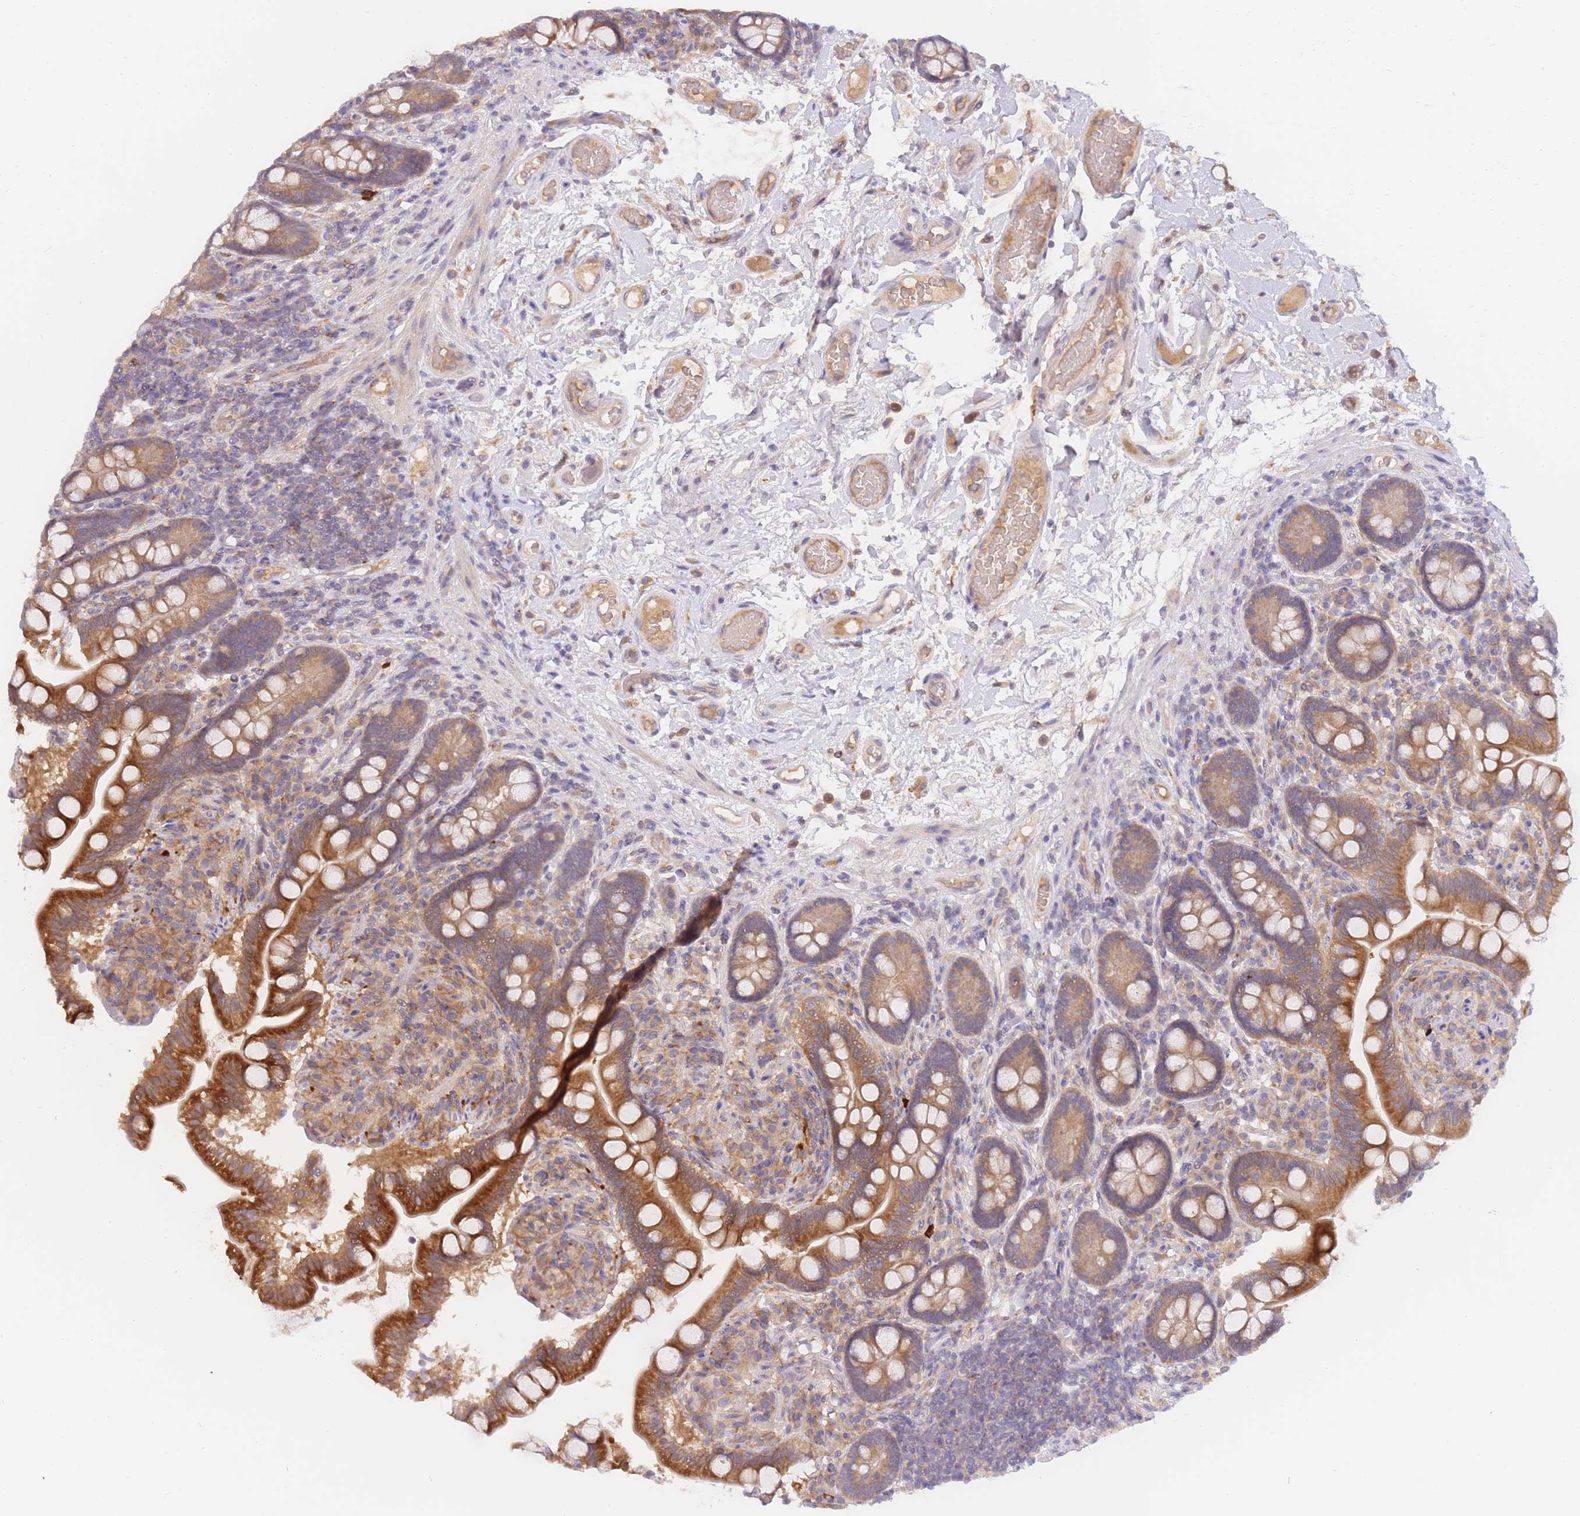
{"staining": {"intensity": "strong", "quantity": ">75%", "location": "cytoplasmic/membranous"}, "tissue": "small intestine", "cell_type": "Glandular cells", "image_type": "normal", "snomed": [{"axis": "morphology", "description": "Normal tissue, NOS"}, {"axis": "topography", "description": "Small intestine"}], "caption": "DAB immunohistochemical staining of unremarkable small intestine exhibits strong cytoplasmic/membranous protein expression in about >75% of glandular cells. (DAB = brown stain, brightfield microscopy at high magnification).", "gene": "ZNF577", "patient": {"sex": "female", "age": 64}}